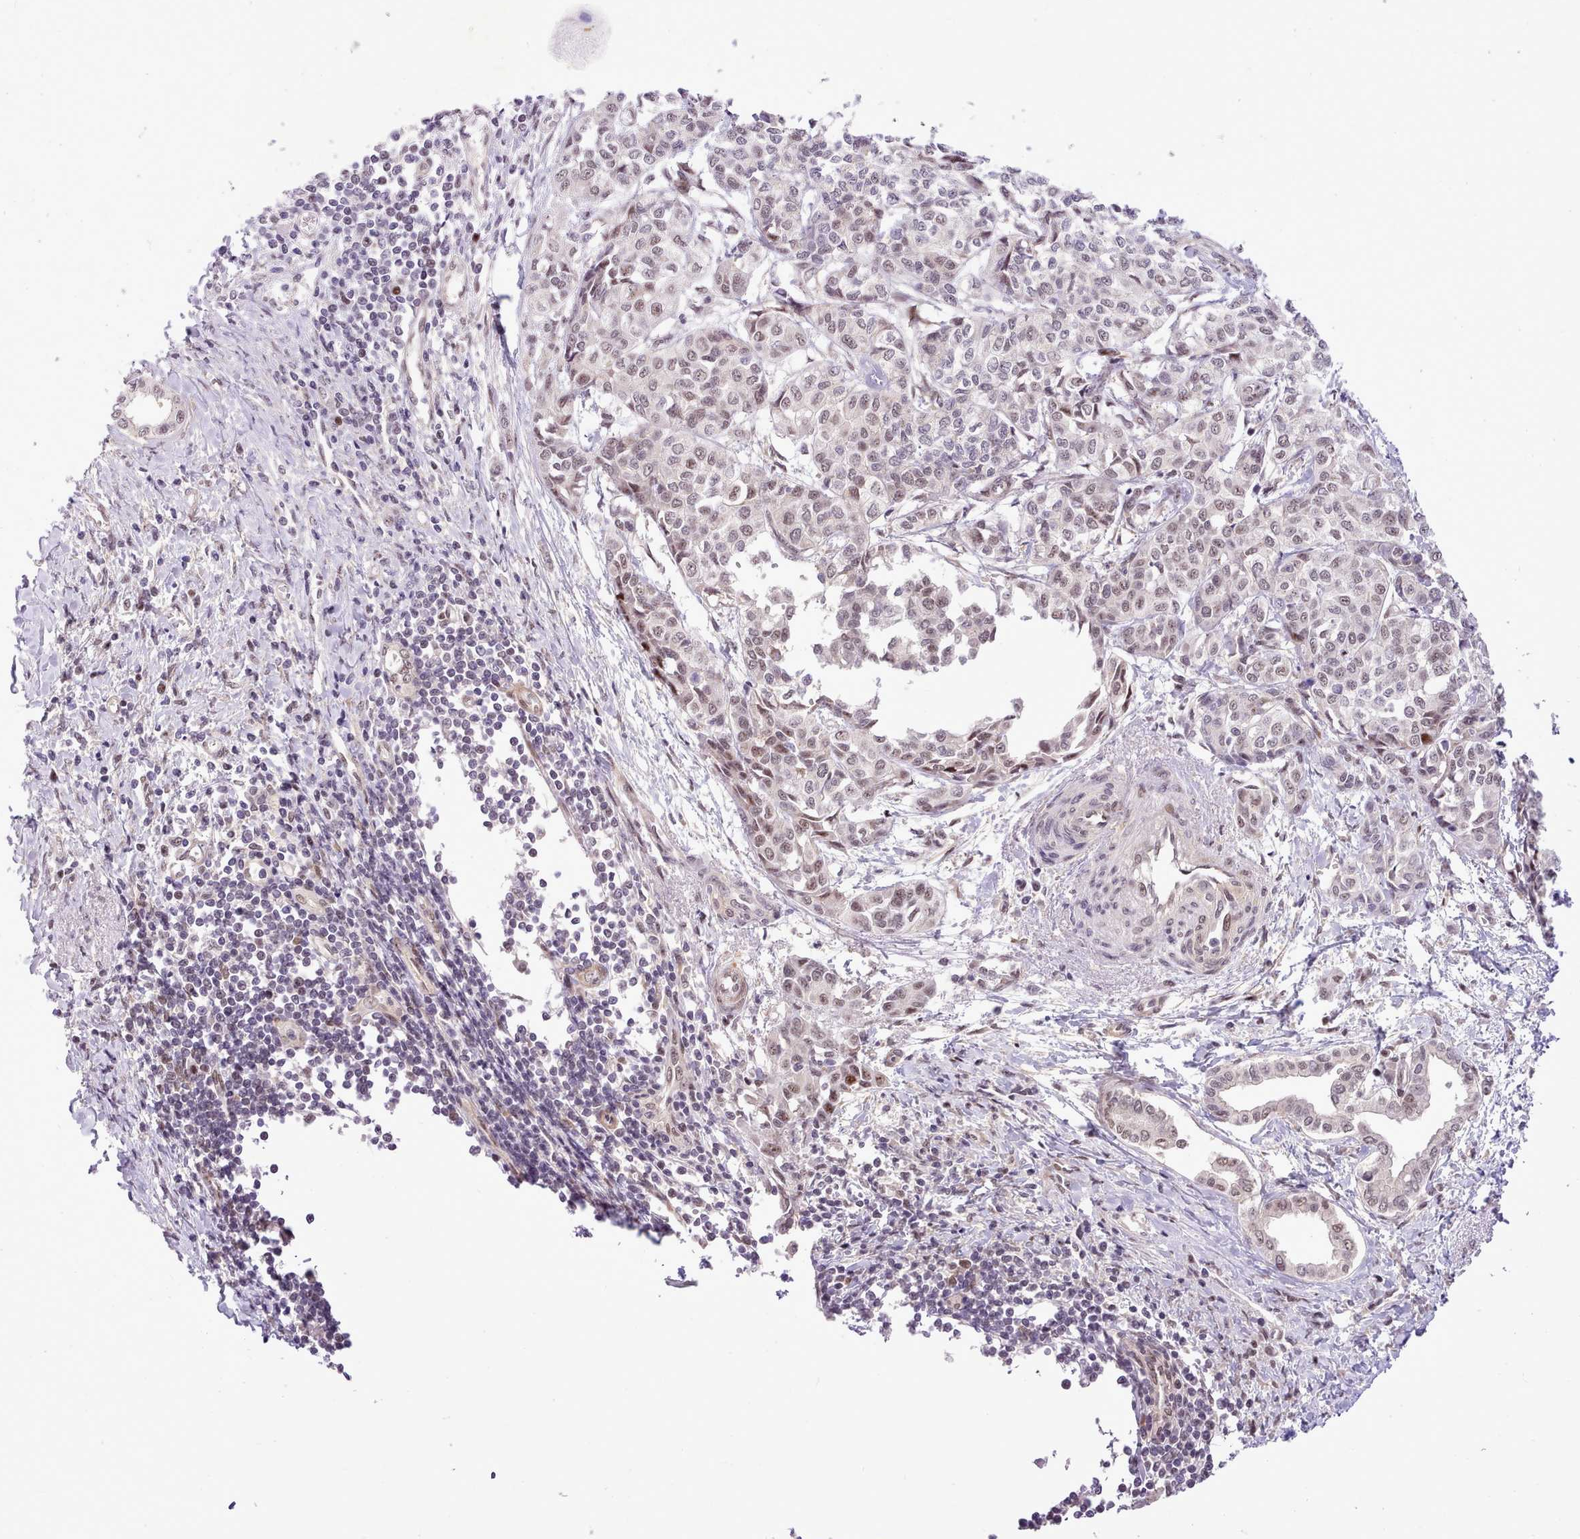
{"staining": {"intensity": "weak", "quantity": "25%-75%", "location": "nuclear"}, "tissue": "liver cancer", "cell_type": "Tumor cells", "image_type": "cancer", "snomed": [{"axis": "morphology", "description": "Cholangiocarcinoma"}, {"axis": "topography", "description": "Liver"}], "caption": "This is an image of immunohistochemistry staining of cholangiocarcinoma (liver), which shows weak expression in the nuclear of tumor cells.", "gene": "HOXB7", "patient": {"sex": "female", "age": 77}}